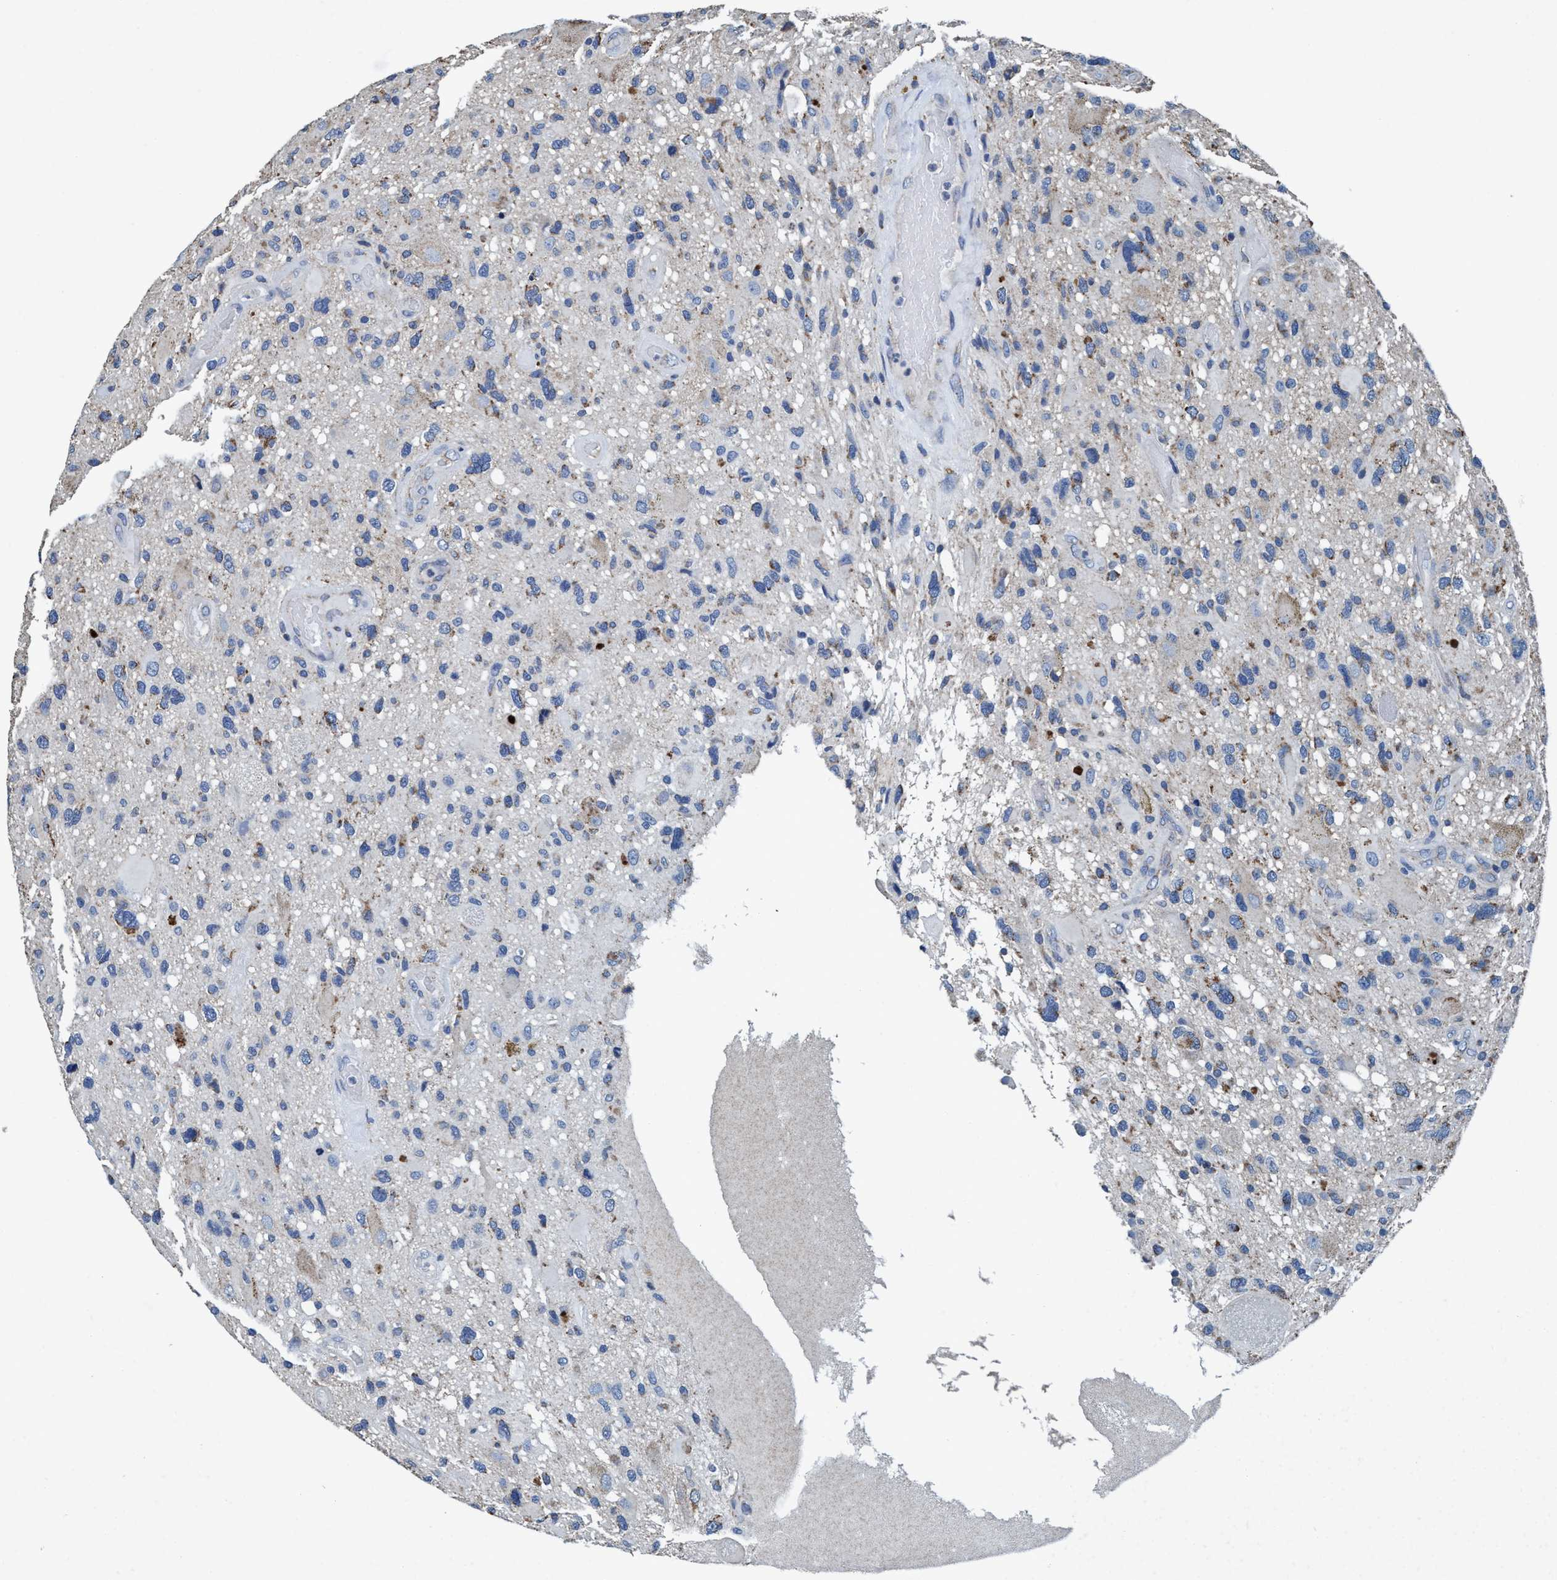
{"staining": {"intensity": "weak", "quantity": "<25%", "location": "cytoplasmic/membranous"}, "tissue": "glioma", "cell_type": "Tumor cells", "image_type": "cancer", "snomed": [{"axis": "morphology", "description": "Glioma, malignant, High grade"}, {"axis": "topography", "description": "Brain"}], "caption": "Immunohistochemistry (IHC) of human malignant glioma (high-grade) demonstrates no expression in tumor cells.", "gene": "ANKFN1", "patient": {"sex": "male", "age": 33}}